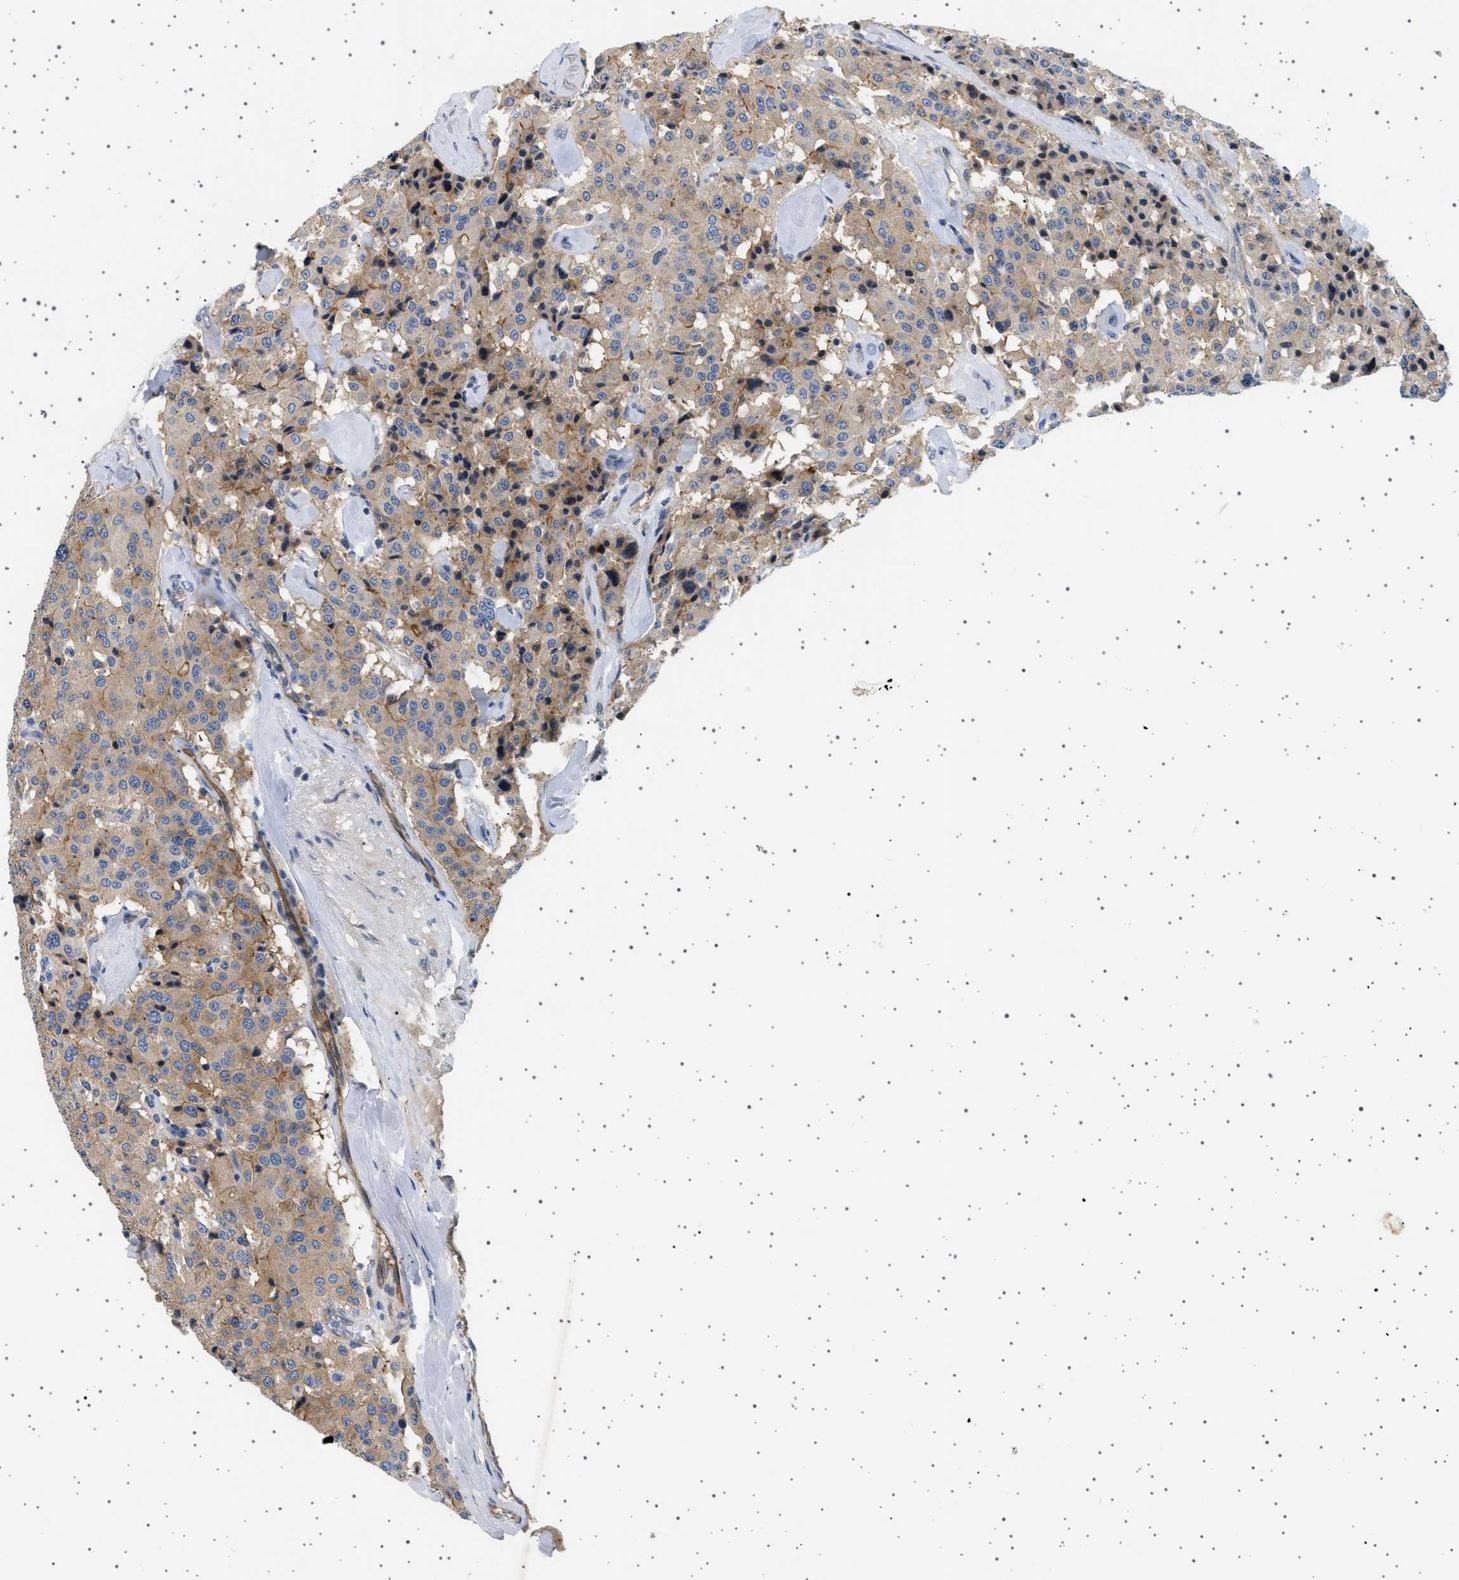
{"staining": {"intensity": "moderate", "quantity": ">75%", "location": "cytoplasmic/membranous"}, "tissue": "carcinoid", "cell_type": "Tumor cells", "image_type": "cancer", "snomed": [{"axis": "morphology", "description": "Carcinoid, malignant, NOS"}, {"axis": "topography", "description": "Lung"}], "caption": "This micrograph reveals carcinoid stained with immunohistochemistry to label a protein in brown. The cytoplasmic/membranous of tumor cells show moderate positivity for the protein. Nuclei are counter-stained blue.", "gene": "PLPP6", "patient": {"sex": "male", "age": 30}}